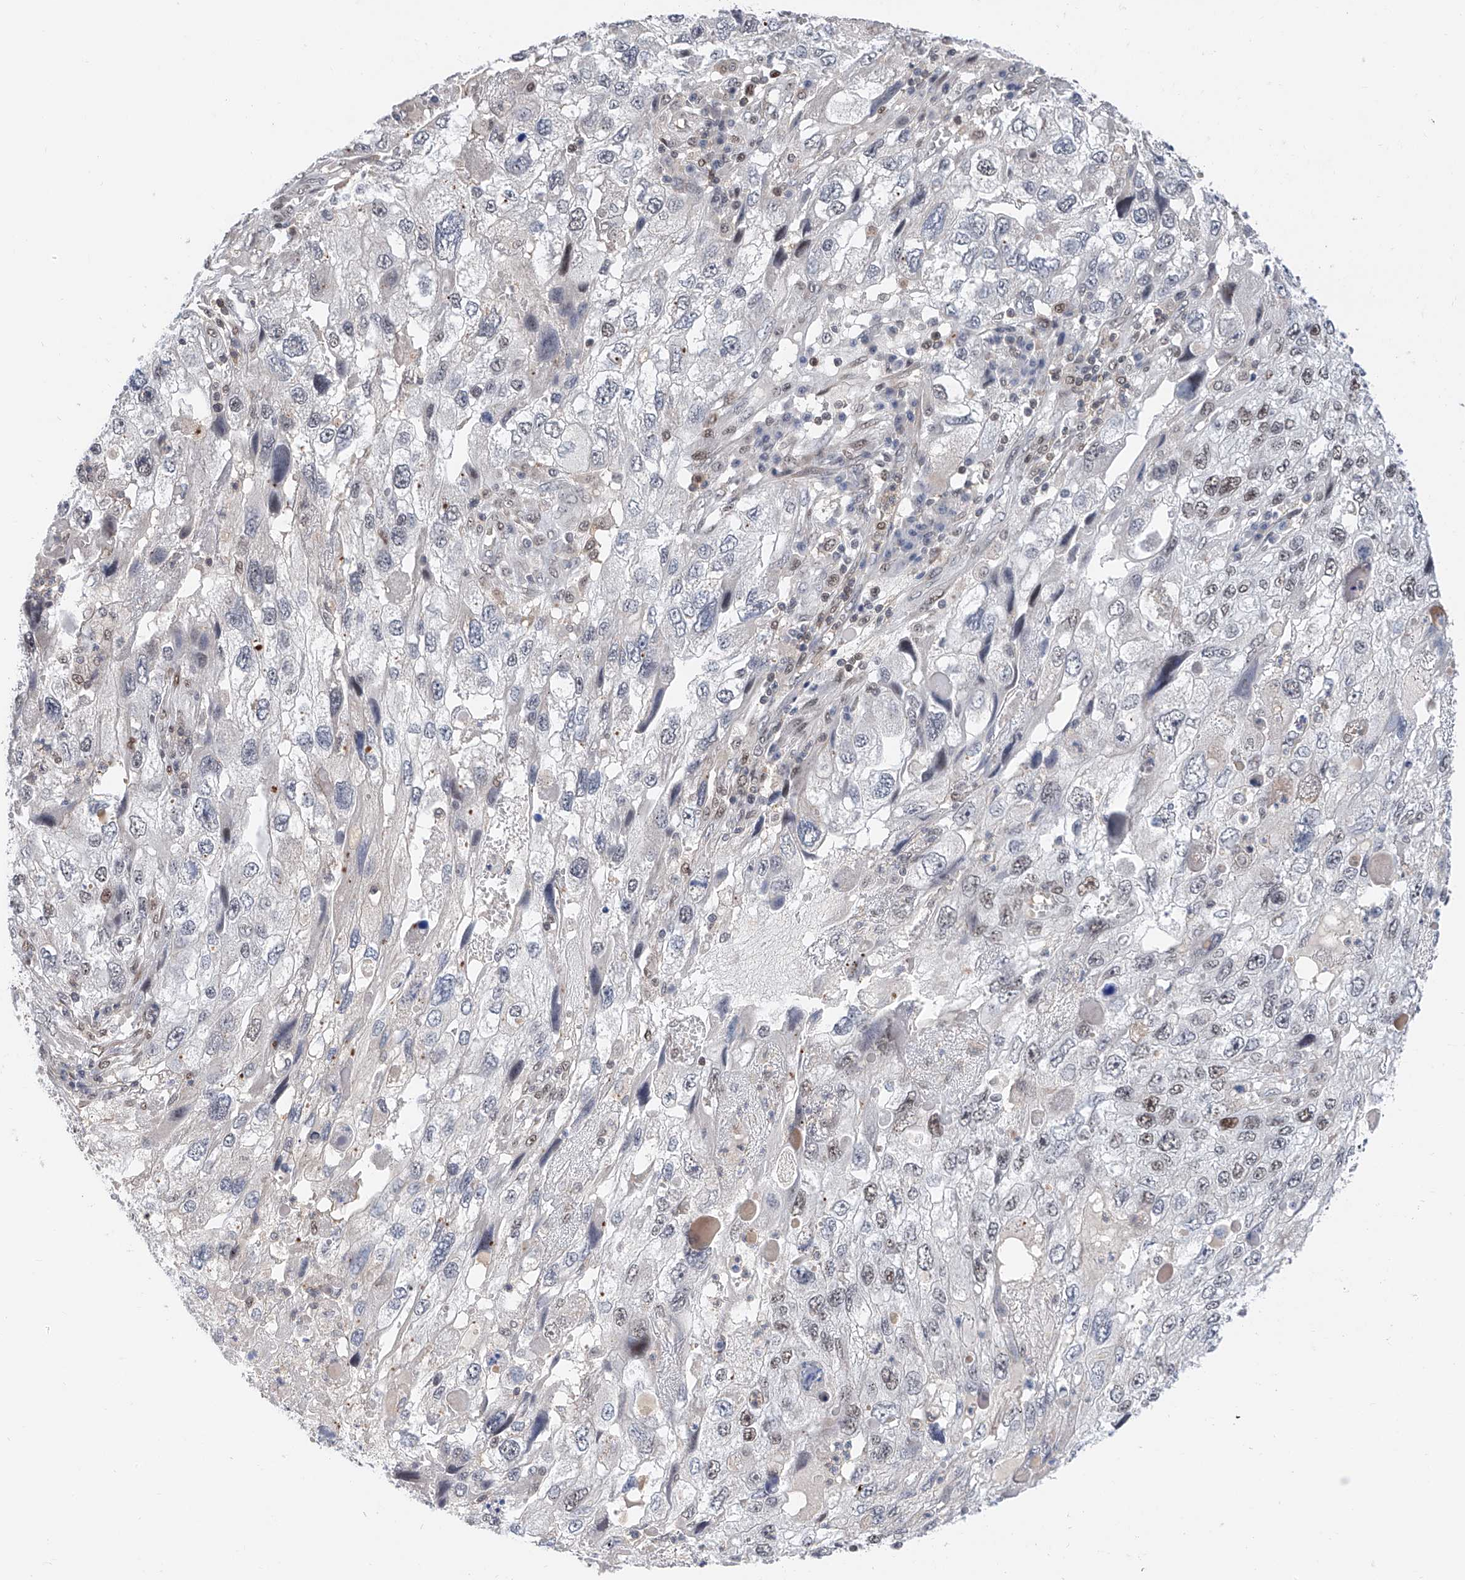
{"staining": {"intensity": "weak", "quantity": "<25%", "location": "nuclear"}, "tissue": "endometrial cancer", "cell_type": "Tumor cells", "image_type": "cancer", "snomed": [{"axis": "morphology", "description": "Adenocarcinoma, NOS"}, {"axis": "topography", "description": "Endometrium"}], "caption": "This is an IHC histopathology image of adenocarcinoma (endometrial). There is no staining in tumor cells.", "gene": "SNRNP200", "patient": {"sex": "female", "age": 49}}